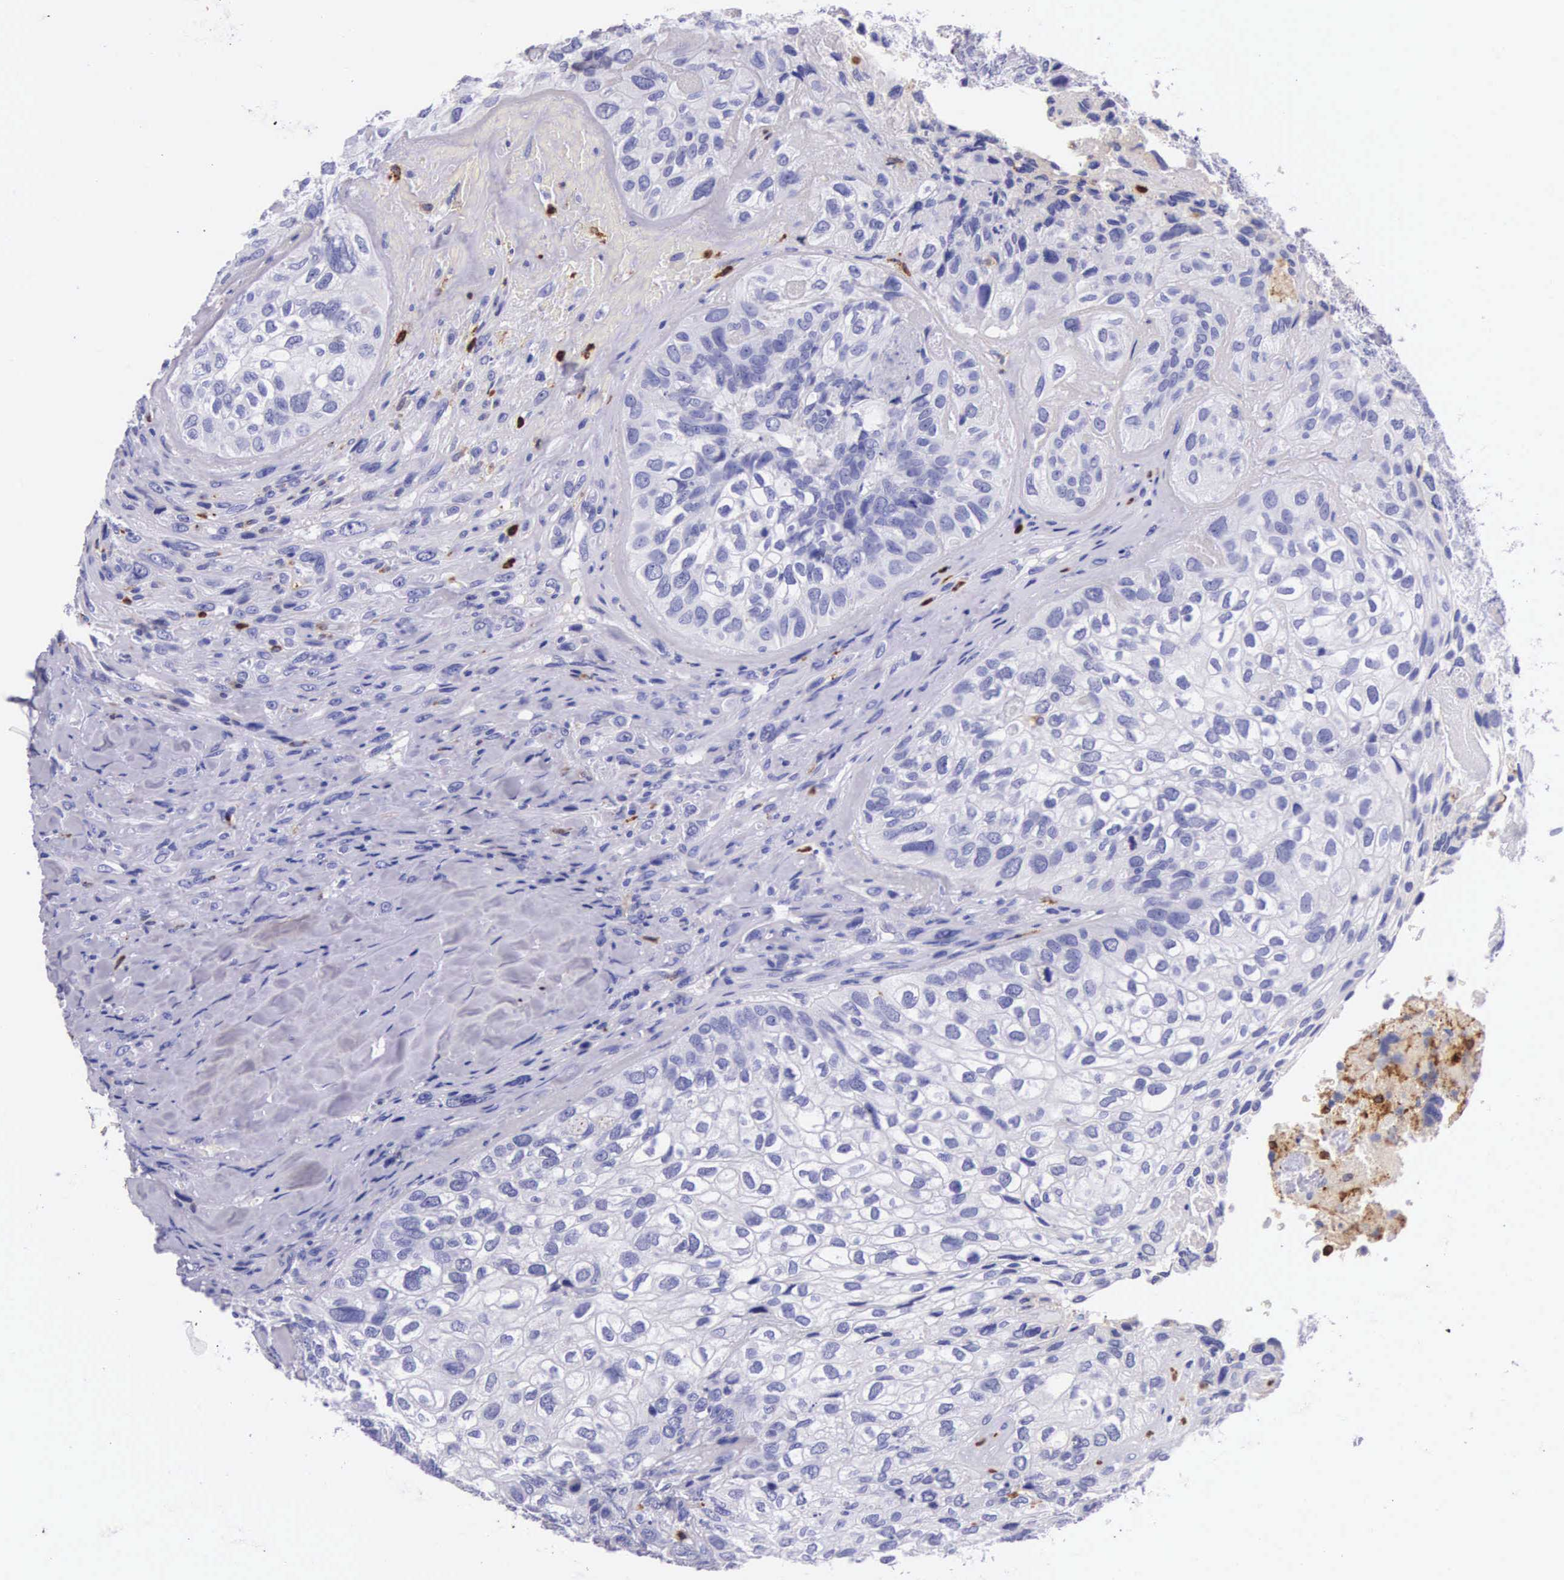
{"staining": {"intensity": "negative", "quantity": "none", "location": "none"}, "tissue": "breast cancer", "cell_type": "Tumor cells", "image_type": "cancer", "snomed": [{"axis": "morphology", "description": "Neoplasm, malignant, NOS"}, {"axis": "topography", "description": "Breast"}], "caption": "This is an immunohistochemistry histopathology image of human breast cancer (malignant neoplasm). There is no staining in tumor cells.", "gene": "FCN1", "patient": {"sex": "female", "age": 50}}